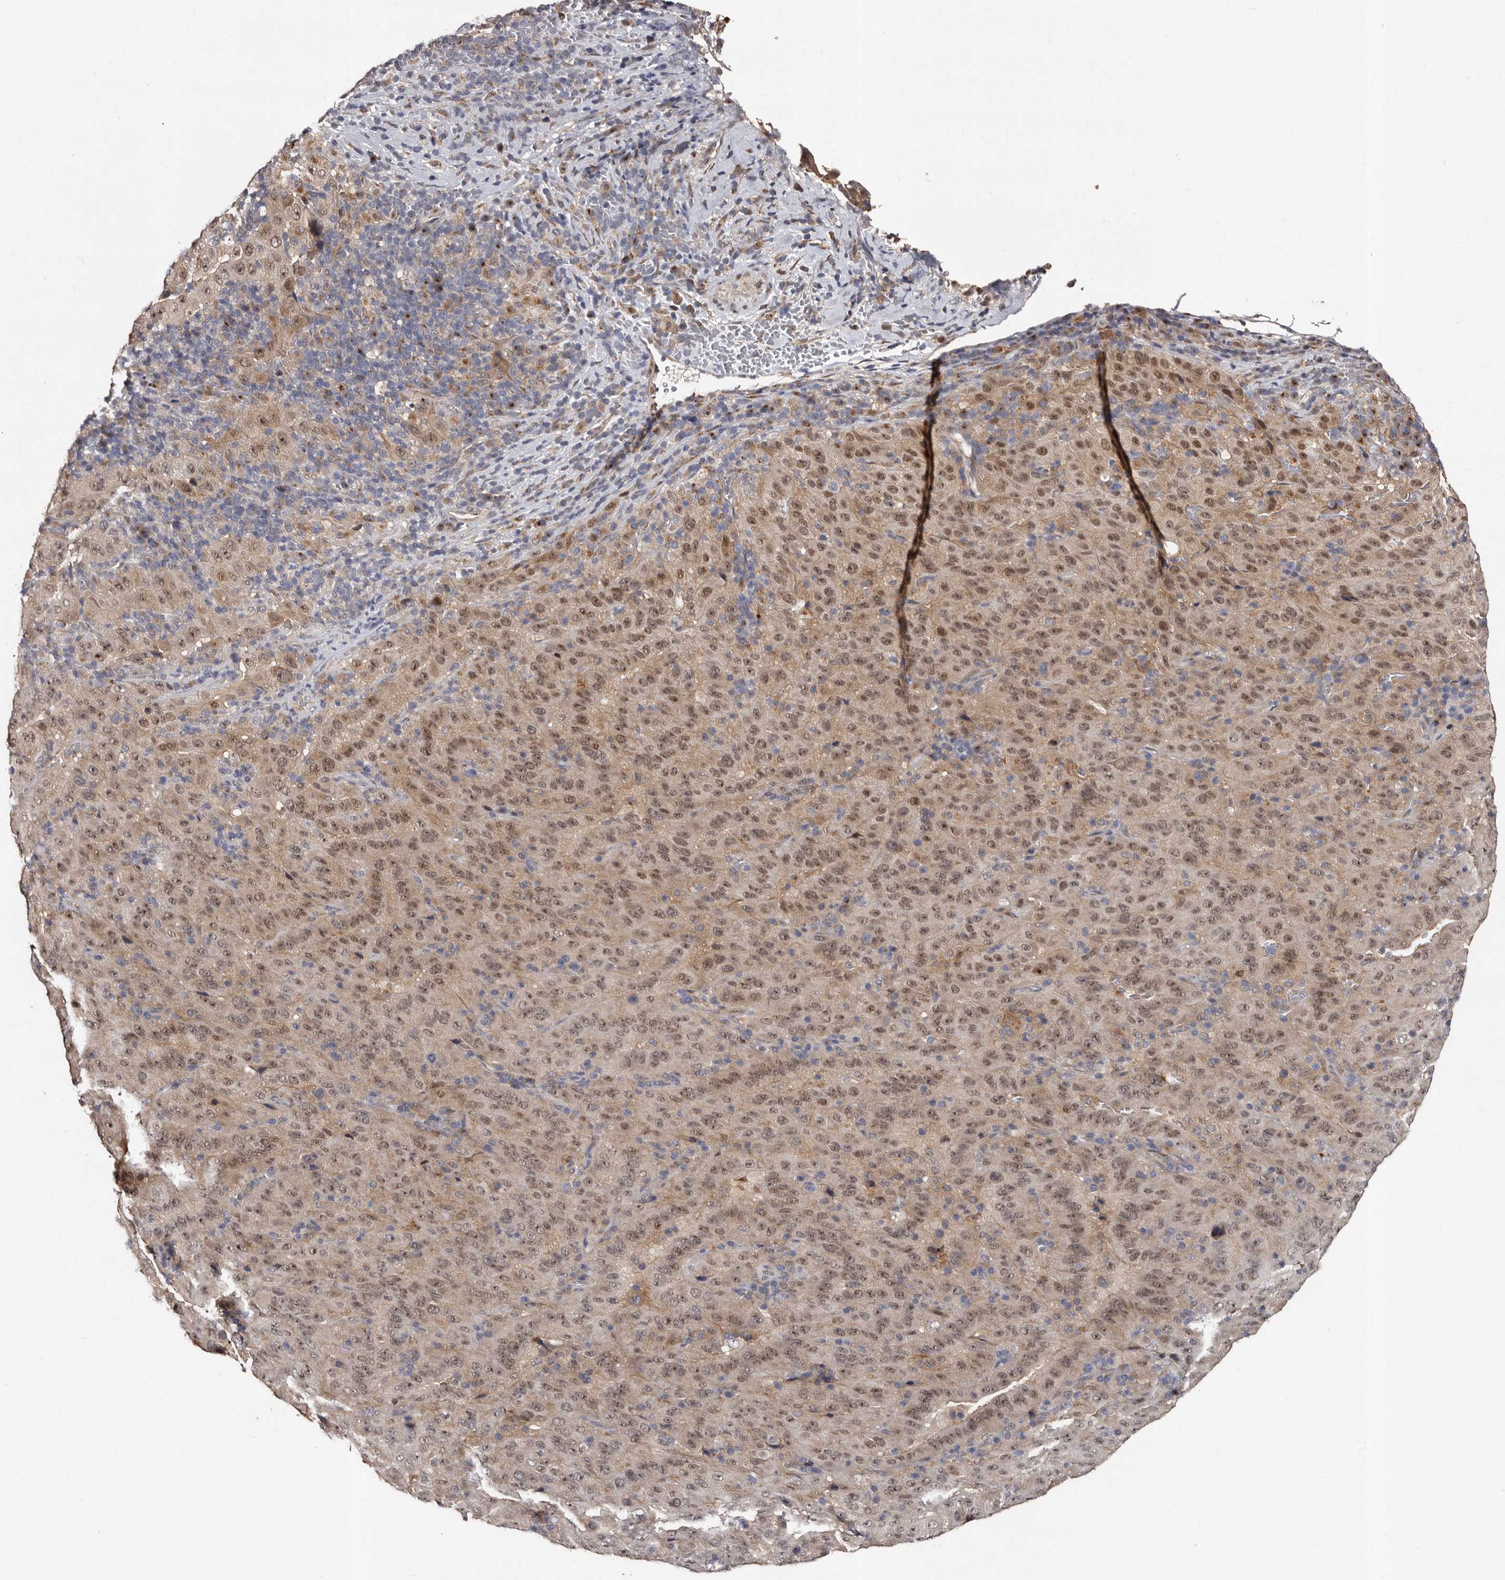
{"staining": {"intensity": "moderate", "quantity": ">75%", "location": "cytoplasmic/membranous,nuclear"}, "tissue": "pancreatic cancer", "cell_type": "Tumor cells", "image_type": "cancer", "snomed": [{"axis": "morphology", "description": "Adenocarcinoma, NOS"}, {"axis": "topography", "description": "Pancreas"}], "caption": "A histopathology image of pancreatic cancer (adenocarcinoma) stained for a protein exhibits moderate cytoplasmic/membranous and nuclear brown staining in tumor cells. (Stains: DAB (3,3'-diaminobenzidine) in brown, nuclei in blue, Microscopy: brightfield microscopy at high magnification).", "gene": "FAM91A1", "patient": {"sex": "male", "age": 63}}